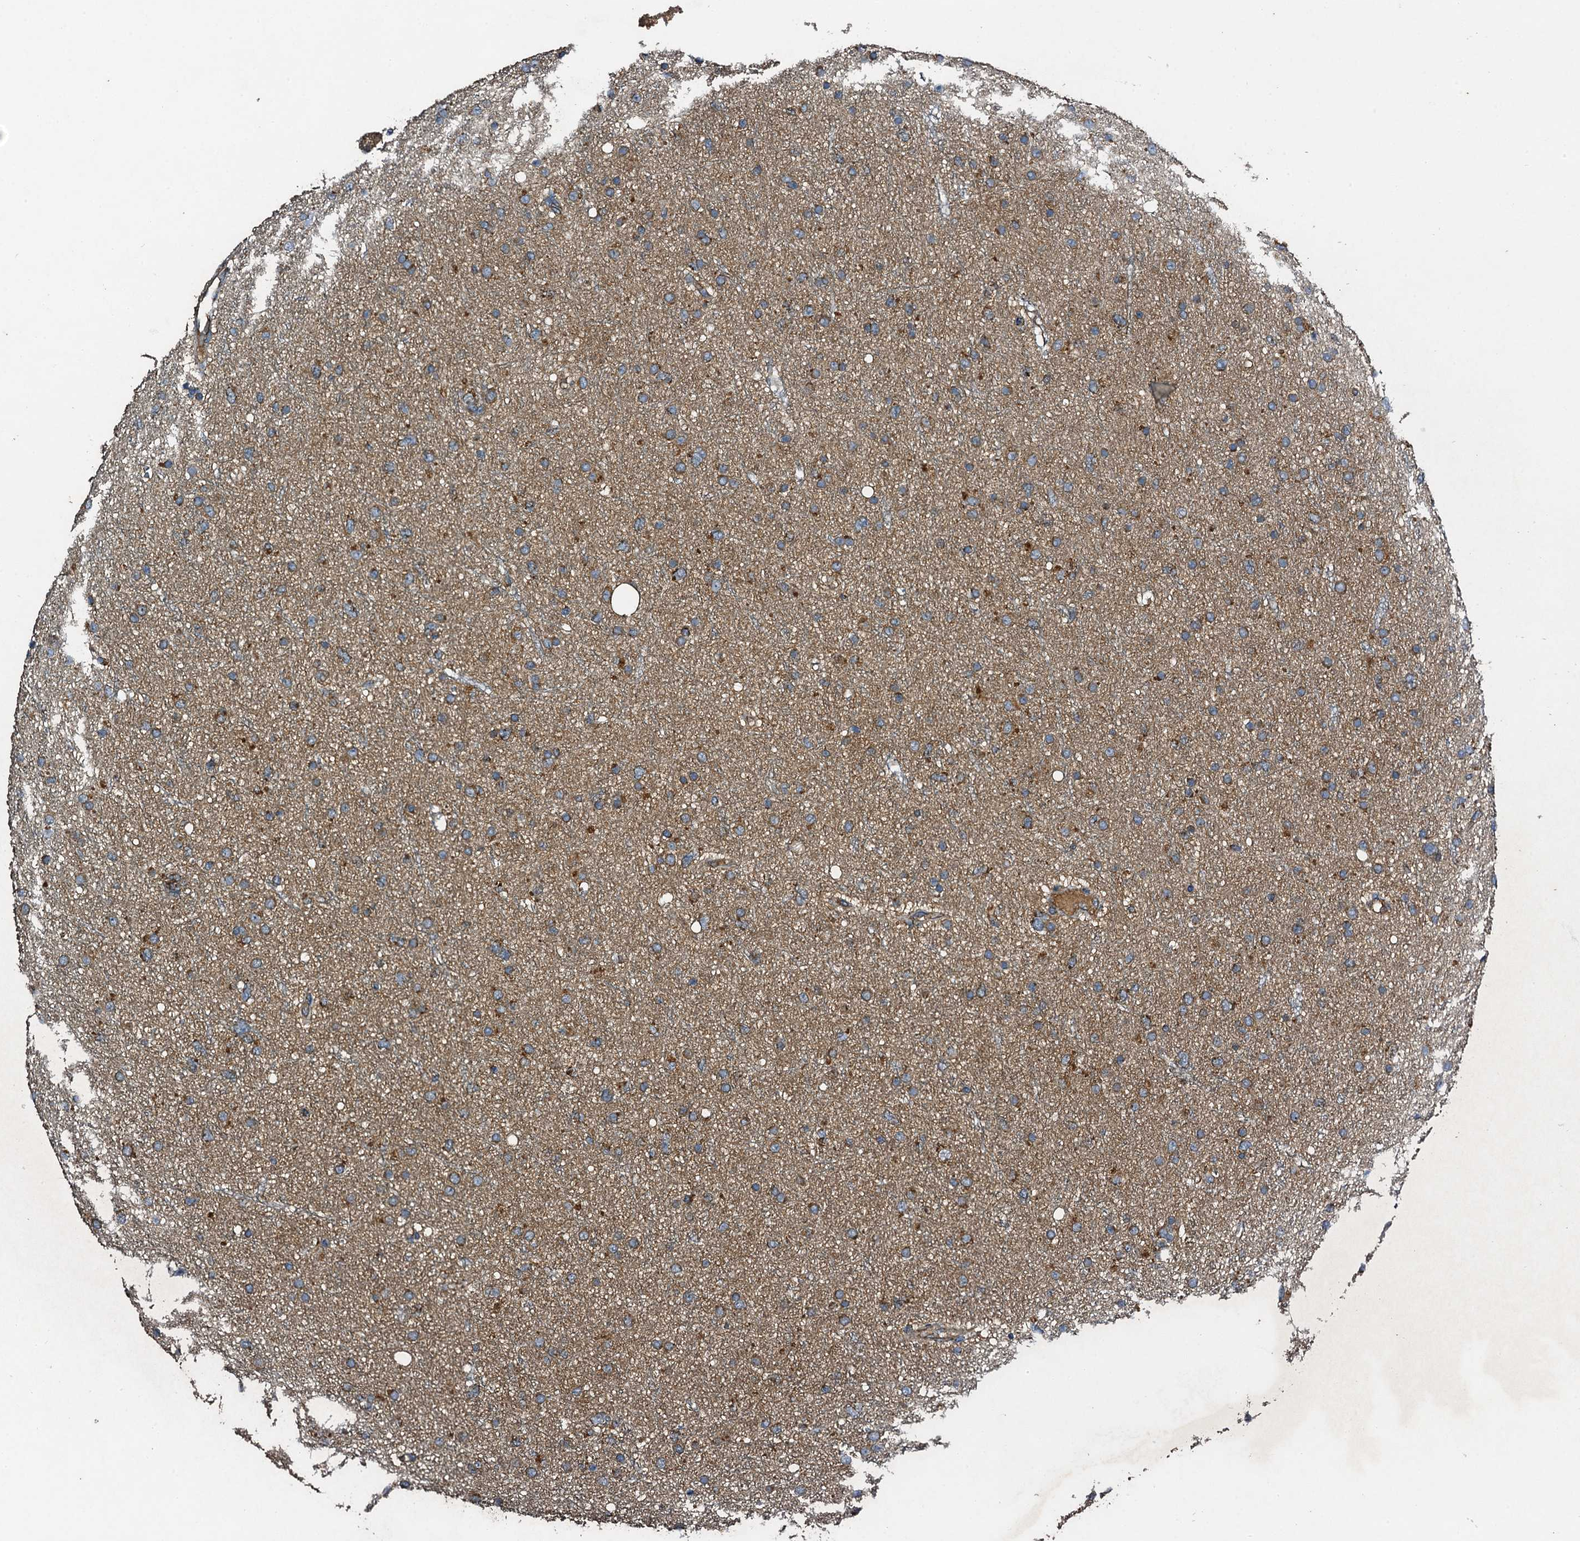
{"staining": {"intensity": "moderate", "quantity": ">75%", "location": "cytoplasmic/membranous"}, "tissue": "glioma", "cell_type": "Tumor cells", "image_type": "cancer", "snomed": [{"axis": "morphology", "description": "Glioma, malignant, Low grade"}, {"axis": "topography", "description": "Cerebral cortex"}], "caption": "Protein expression analysis of low-grade glioma (malignant) shows moderate cytoplasmic/membranous staining in about >75% of tumor cells.", "gene": "NDUFA13", "patient": {"sex": "female", "age": 39}}